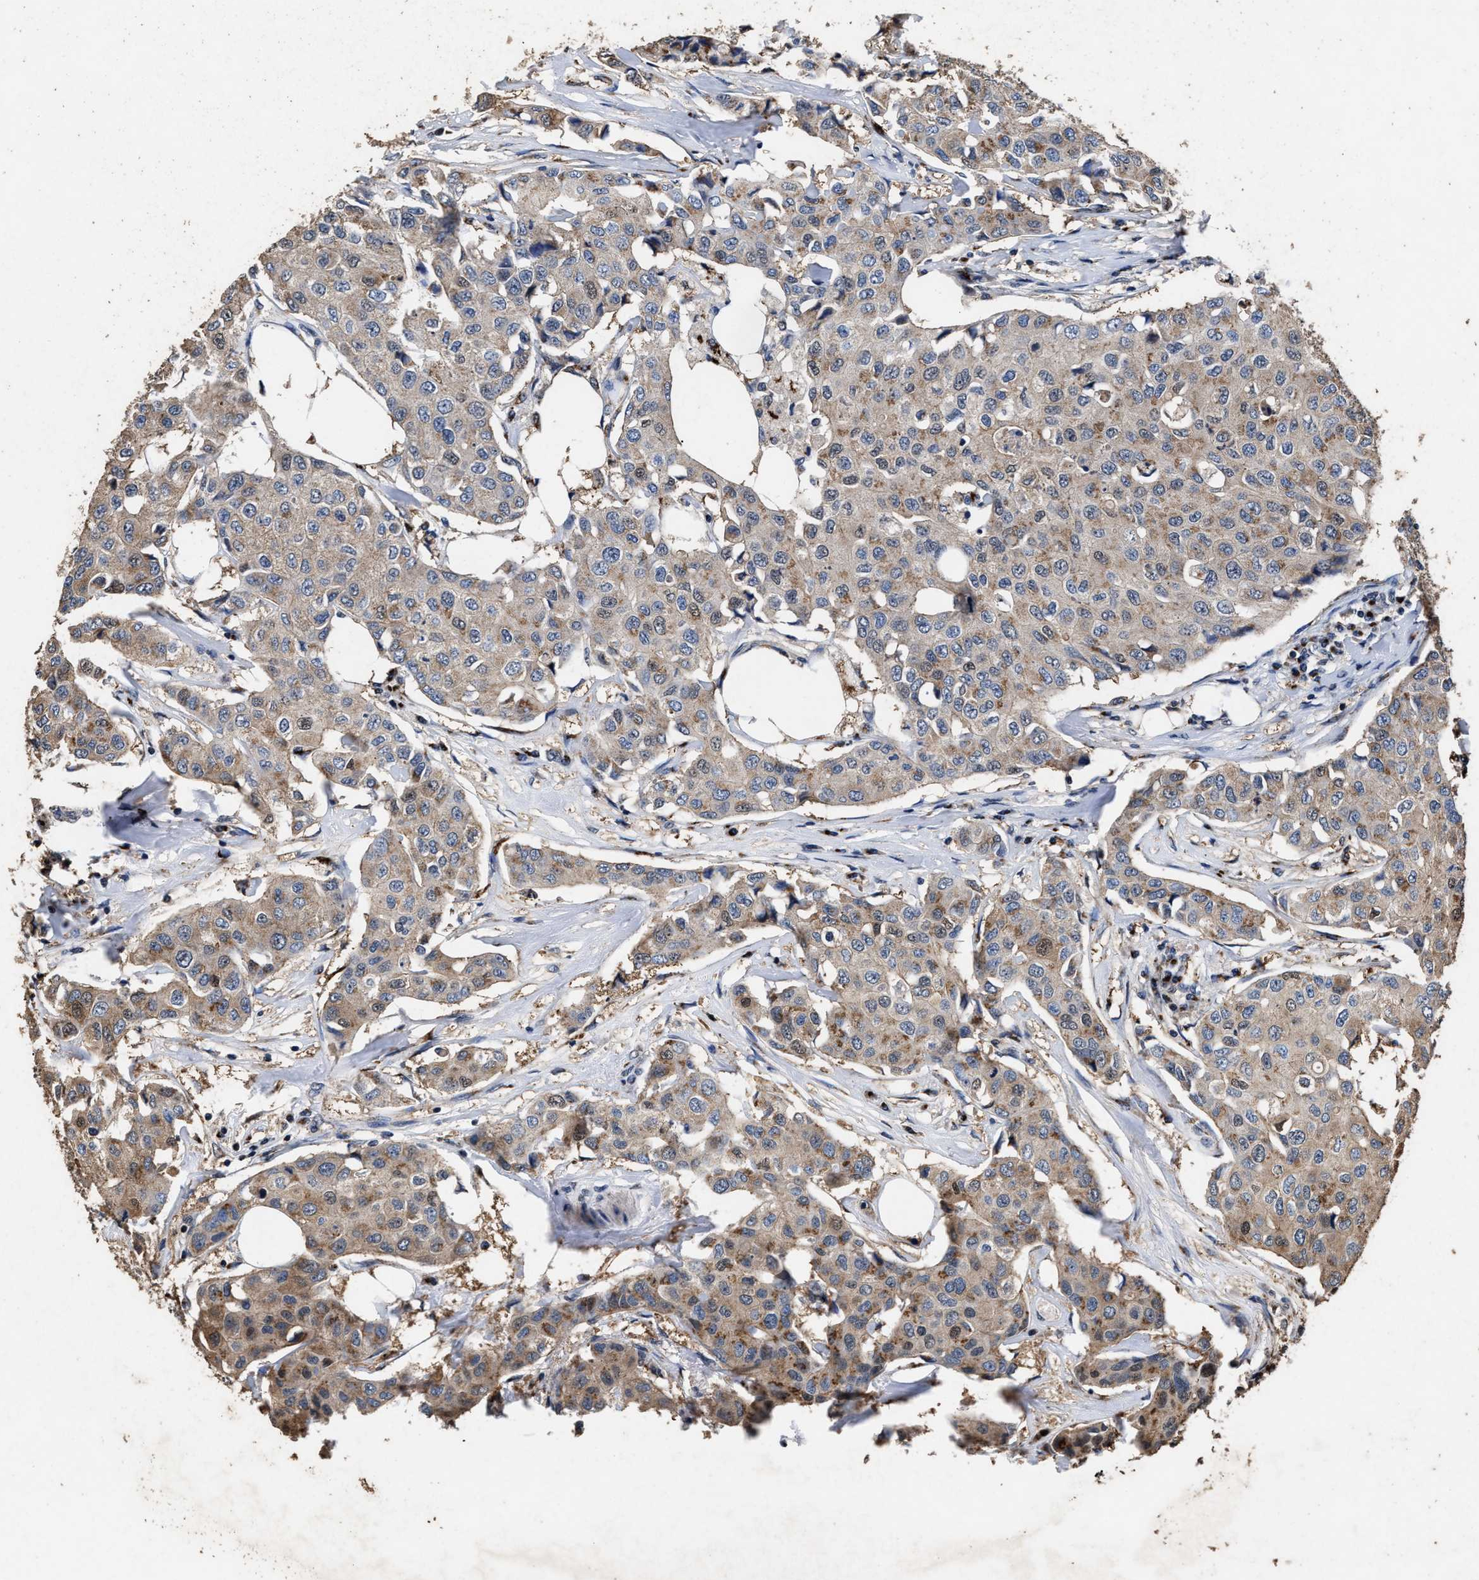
{"staining": {"intensity": "moderate", "quantity": ">75%", "location": "cytoplasmic/membranous,nuclear"}, "tissue": "breast cancer", "cell_type": "Tumor cells", "image_type": "cancer", "snomed": [{"axis": "morphology", "description": "Duct carcinoma"}, {"axis": "topography", "description": "Breast"}], "caption": "This image displays immunohistochemistry staining of breast cancer, with medium moderate cytoplasmic/membranous and nuclear staining in approximately >75% of tumor cells.", "gene": "TPST2", "patient": {"sex": "female", "age": 80}}